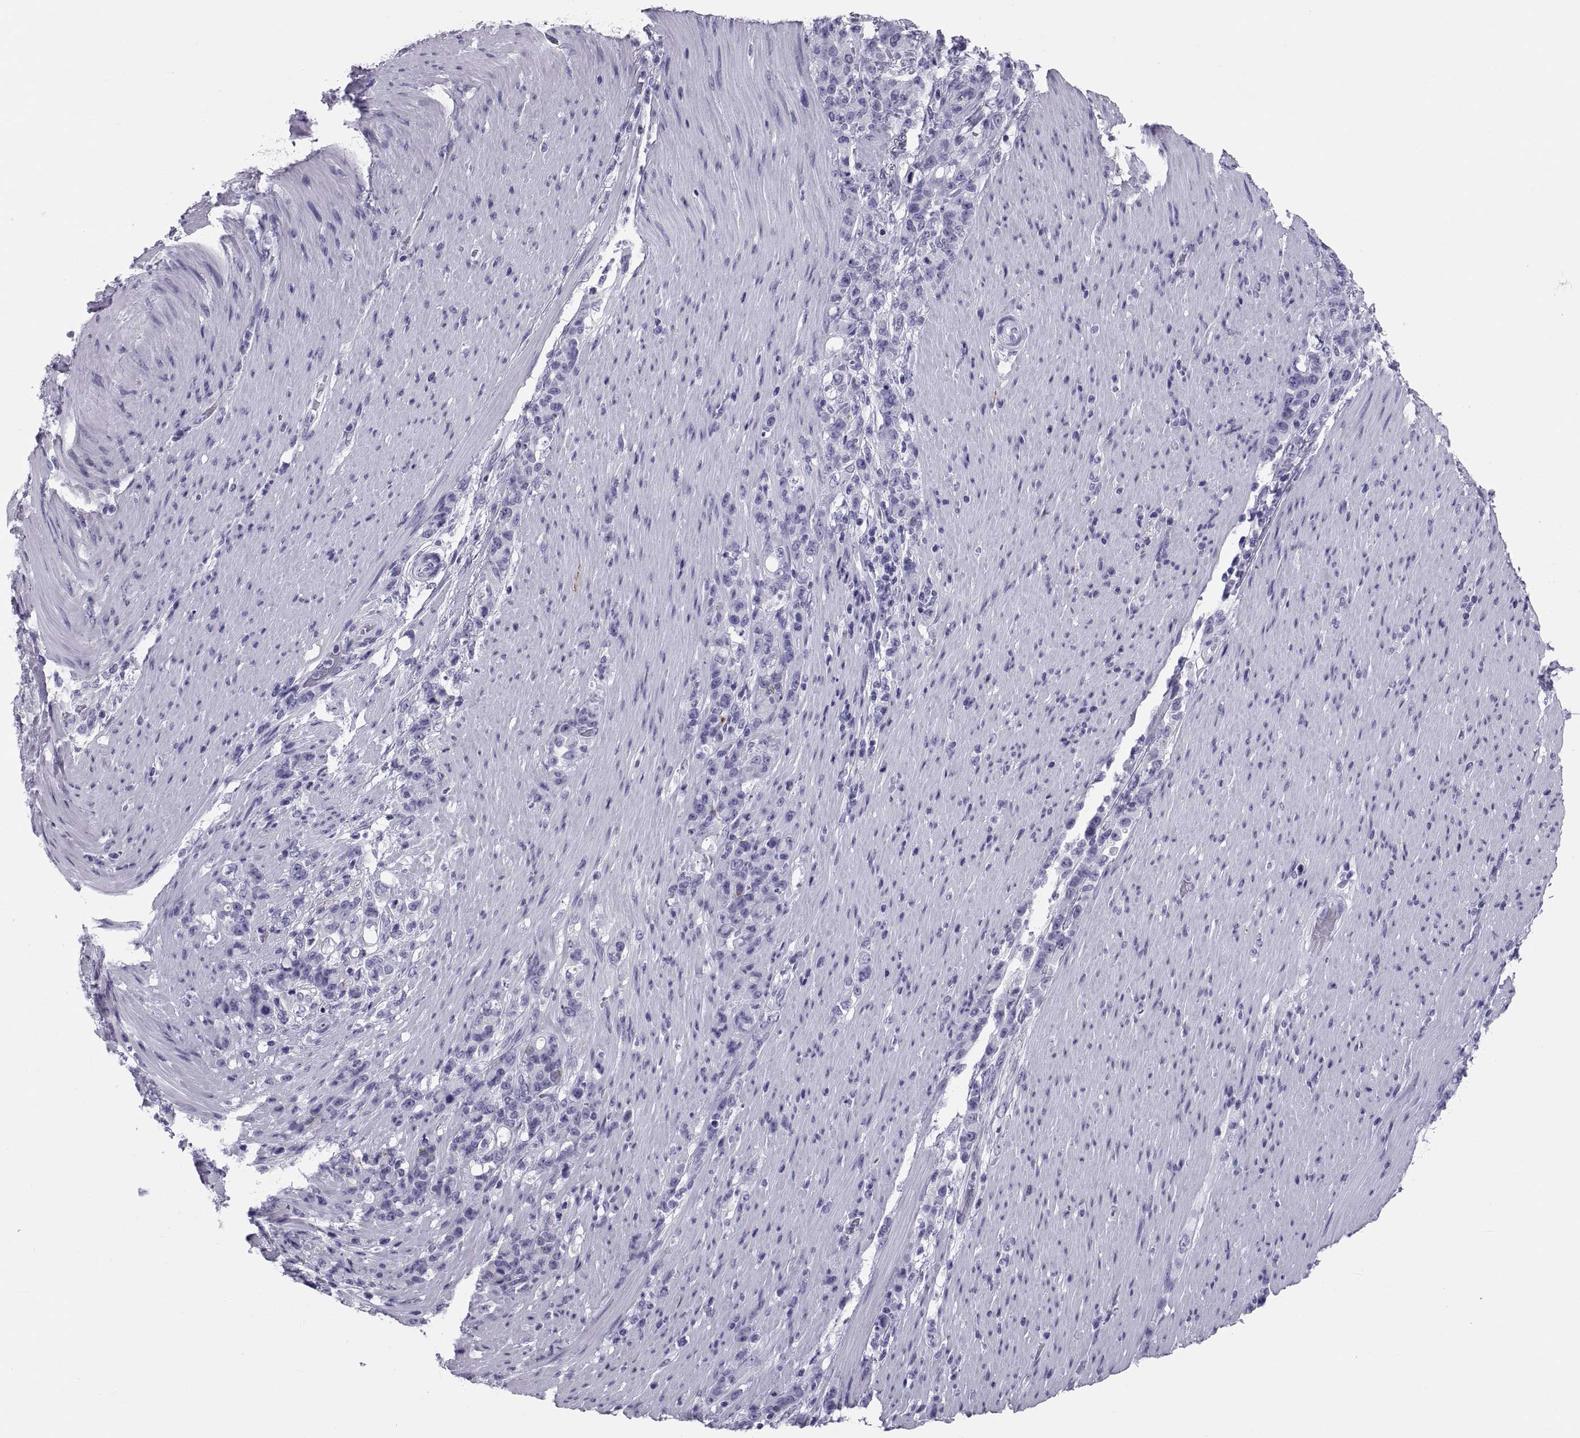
{"staining": {"intensity": "negative", "quantity": "none", "location": "none"}, "tissue": "stomach cancer", "cell_type": "Tumor cells", "image_type": "cancer", "snomed": [{"axis": "morphology", "description": "Adenocarcinoma, NOS"}, {"axis": "topography", "description": "Stomach"}], "caption": "IHC histopathology image of neoplastic tissue: stomach cancer stained with DAB shows no significant protein positivity in tumor cells.", "gene": "DEFB129", "patient": {"sex": "female", "age": 79}}